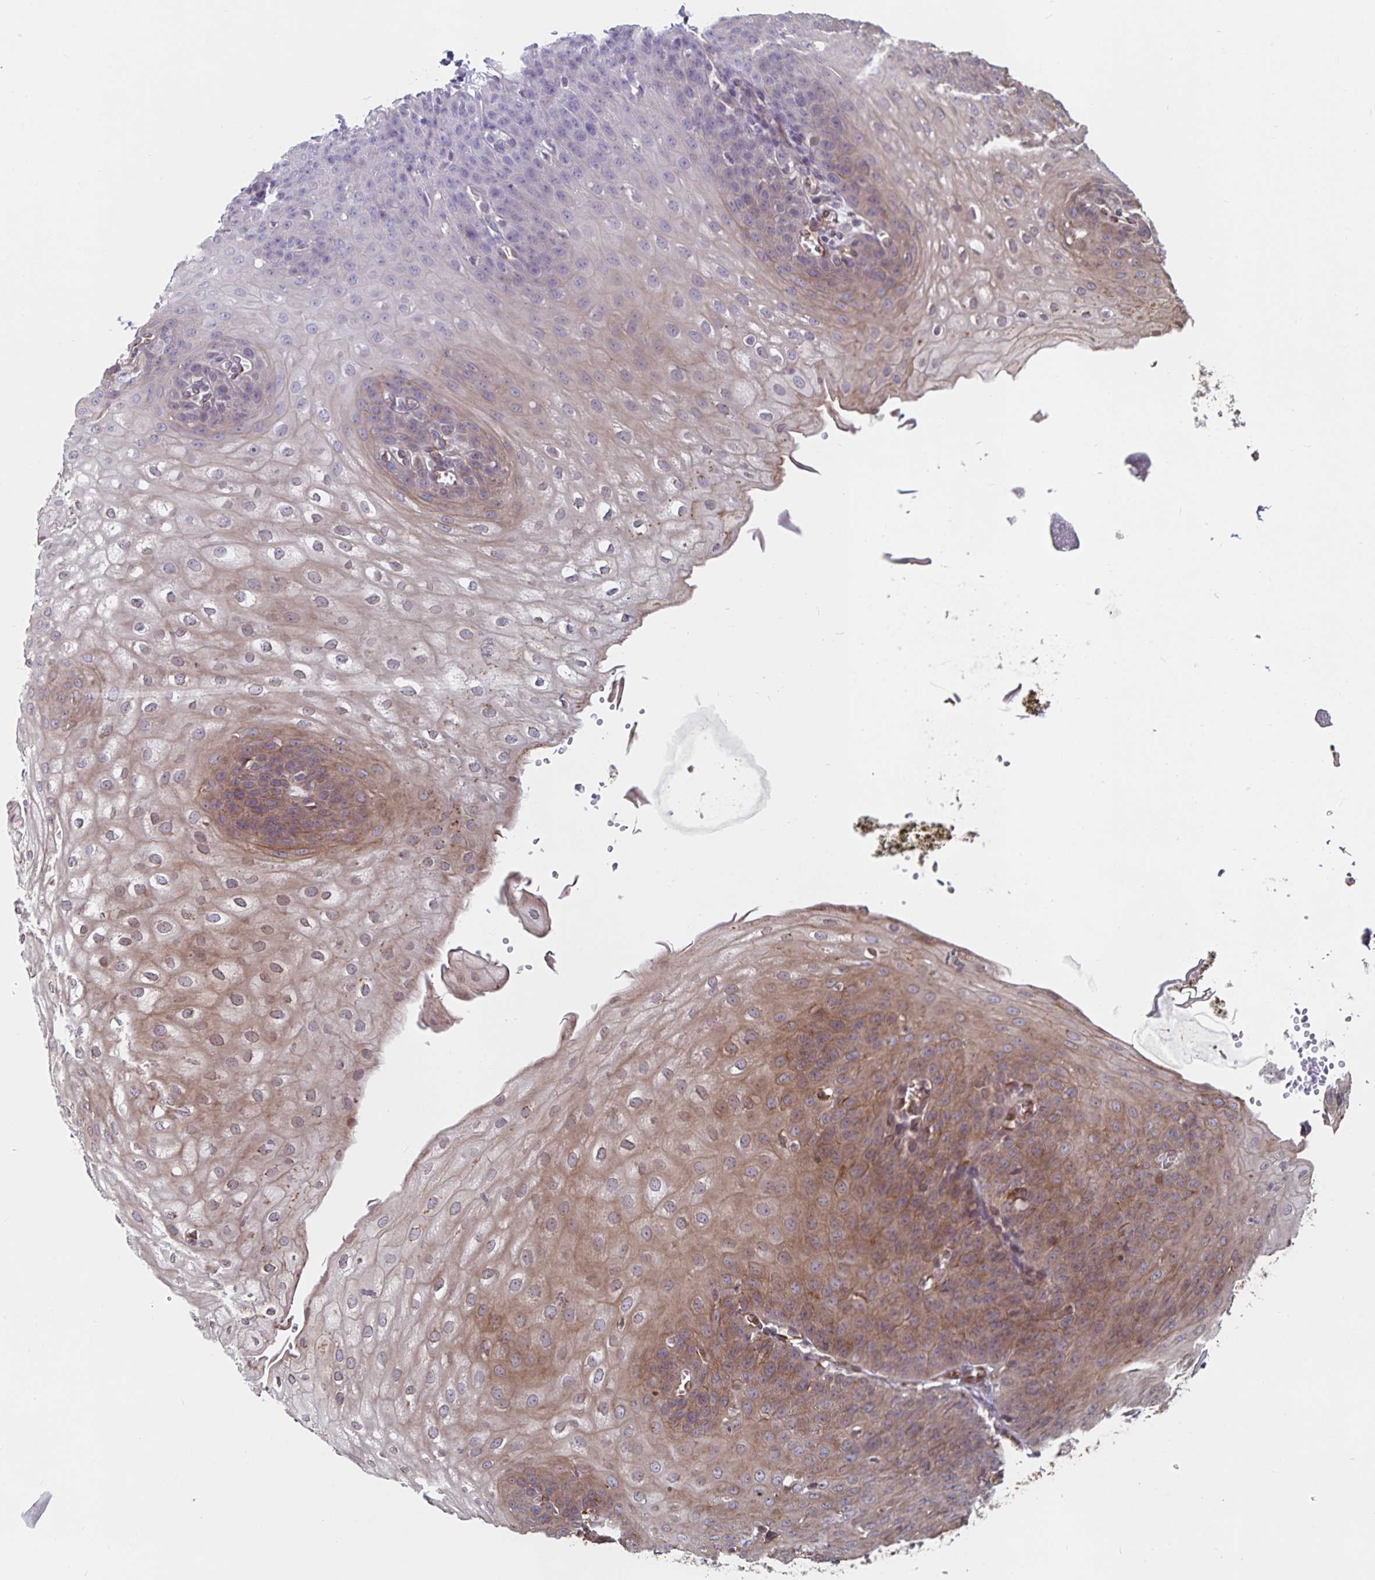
{"staining": {"intensity": "strong", "quantity": "25%-75%", "location": "cytoplasmic/membranous"}, "tissue": "esophagus", "cell_type": "Squamous epithelial cells", "image_type": "normal", "snomed": [{"axis": "morphology", "description": "Normal tissue, NOS"}, {"axis": "topography", "description": "Esophagus"}], "caption": "High-power microscopy captured an immunohistochemistry photomicrograph of normal esophagus, revealing strong cytoplasmic/membranous staining in about 25%-75% of squamous epithelial cells.", "gene": "BCAP29", "patient": {"sex": "male", "age": 71}}